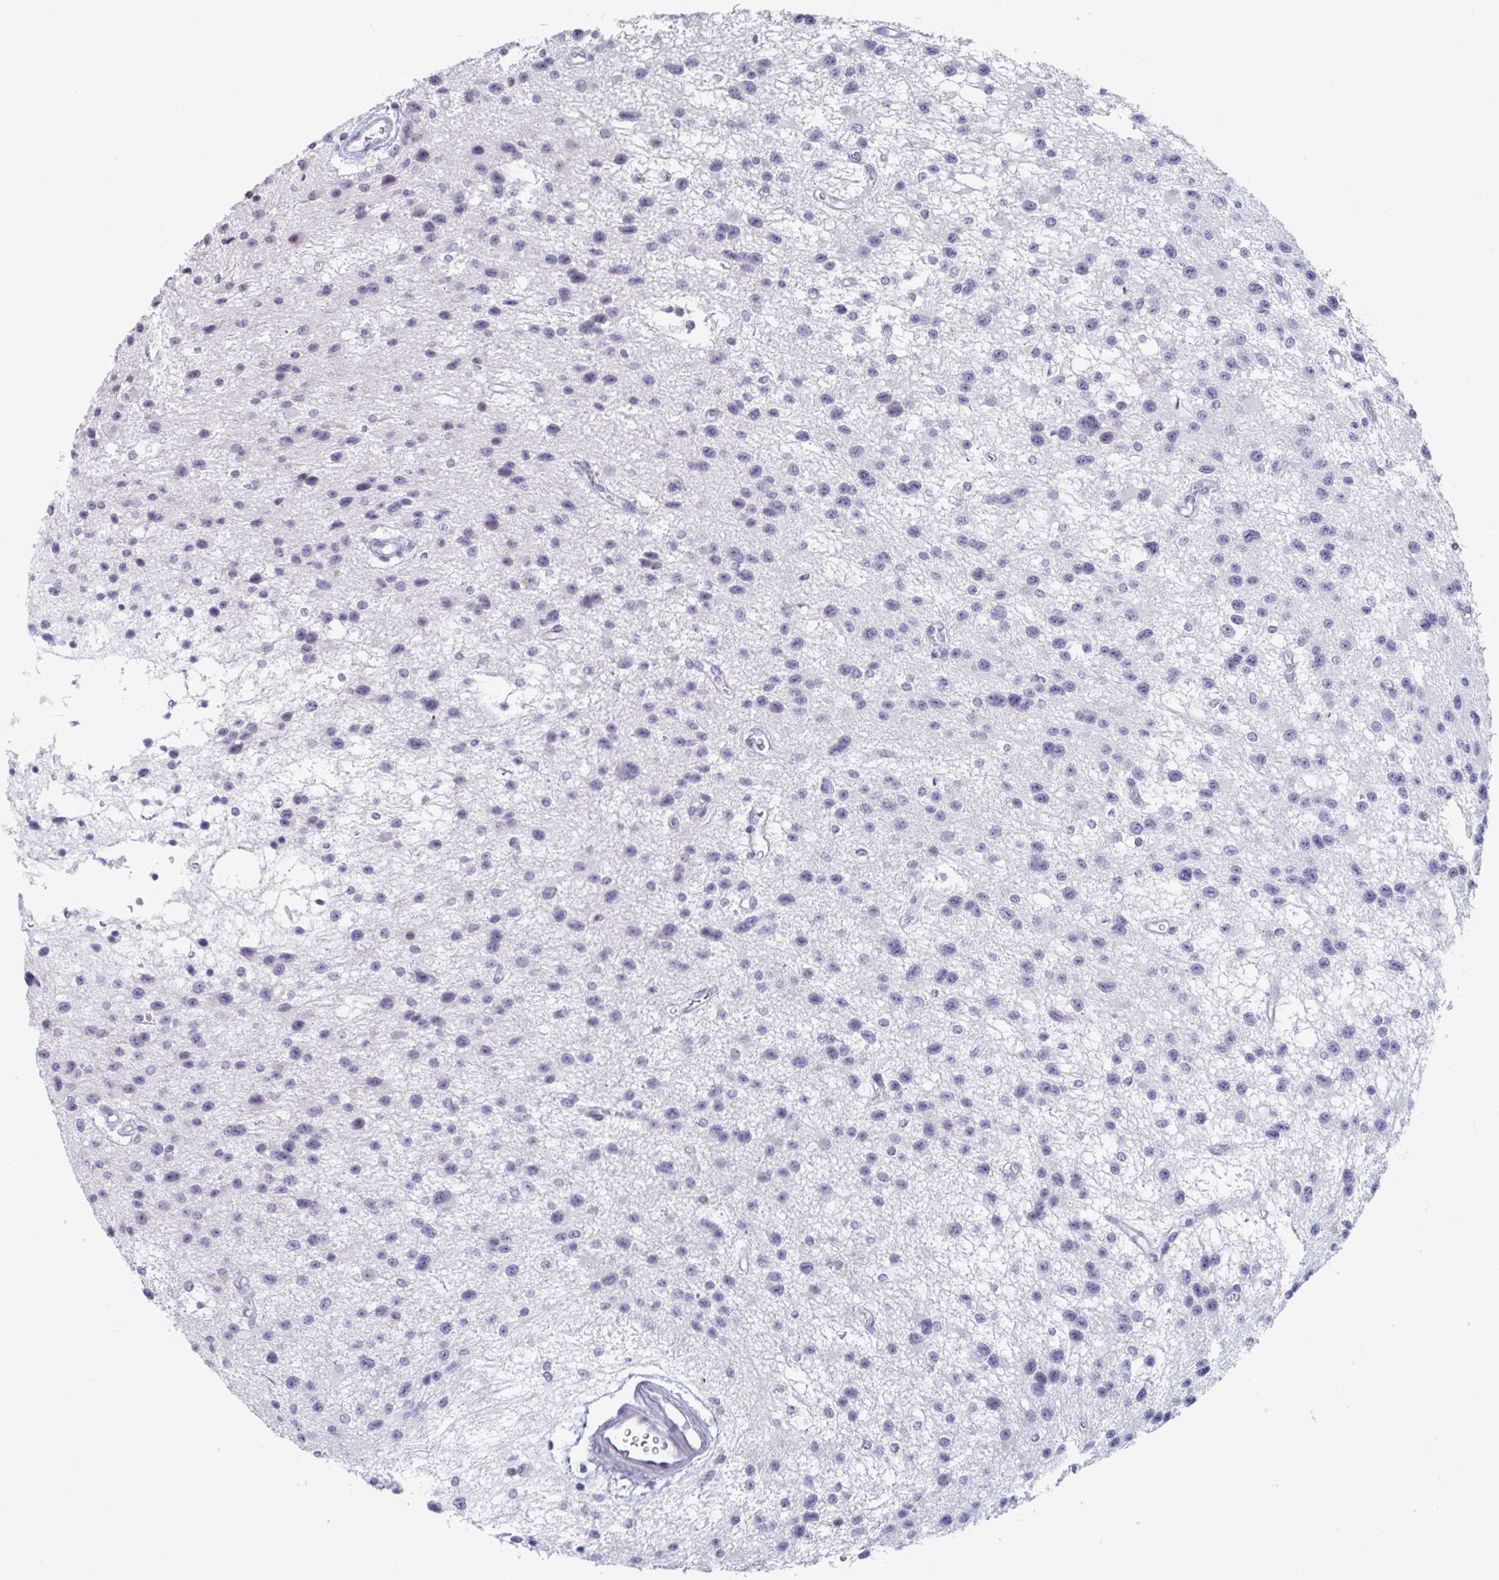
{"staining": {"intensity": "negative", "quantity": "none", "location": "none"}, "tissue": "glioma", "cell_type": "Tumor cells", "image_type": "cancer", "snomed": [{"axis": "morphology", "description": "Glioma, malignant, Low grade"}, {"axis": "topography", "description": "Brain"}], "caption": "Tumor cells are negative for protein expression in human malignant glioma (low-grade).", "gene": "FOXA1", "patient": {"sex": "male", "age": 43}}